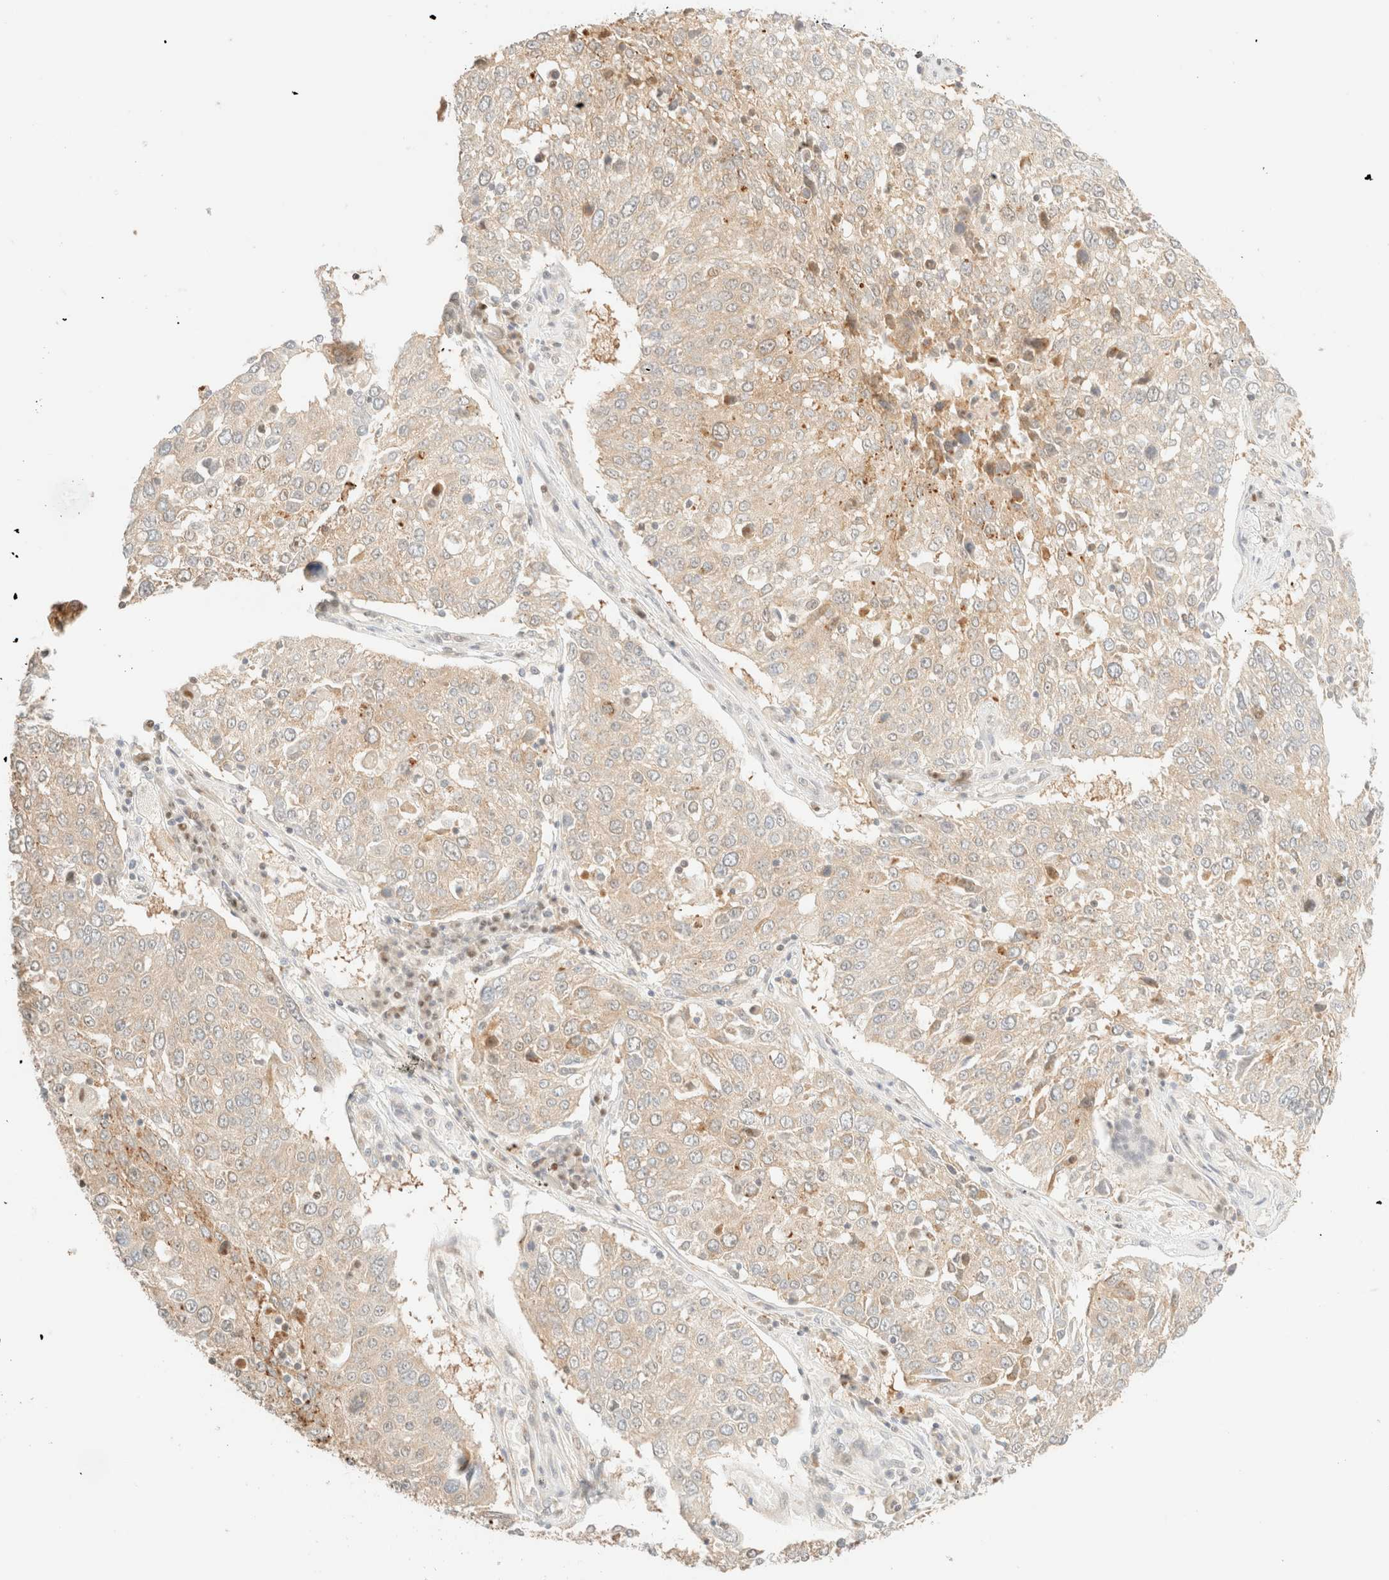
{"staining": {"intensity": "weak", "quantity": ">75%", "location": "cytoplasmic/membranous"}, "tissue": "lung cancer", "cell_type": "Tumor cells", "image_type": "cancer", "snomed": [{"axis": "morphology", "description": "Squamous cell carcinoma, NOS"}, {"axis": "topography", "description": "Lung"}], "caption": "This is an image of immunohistochemistry (IHC) staining of lung cancer (squamous cell carcinoma), which shows weak expression in the cytoplasmic/membranous of tumor cells.", "gene": "TSR1", "patient": {"sex": "male", "age": 65}}